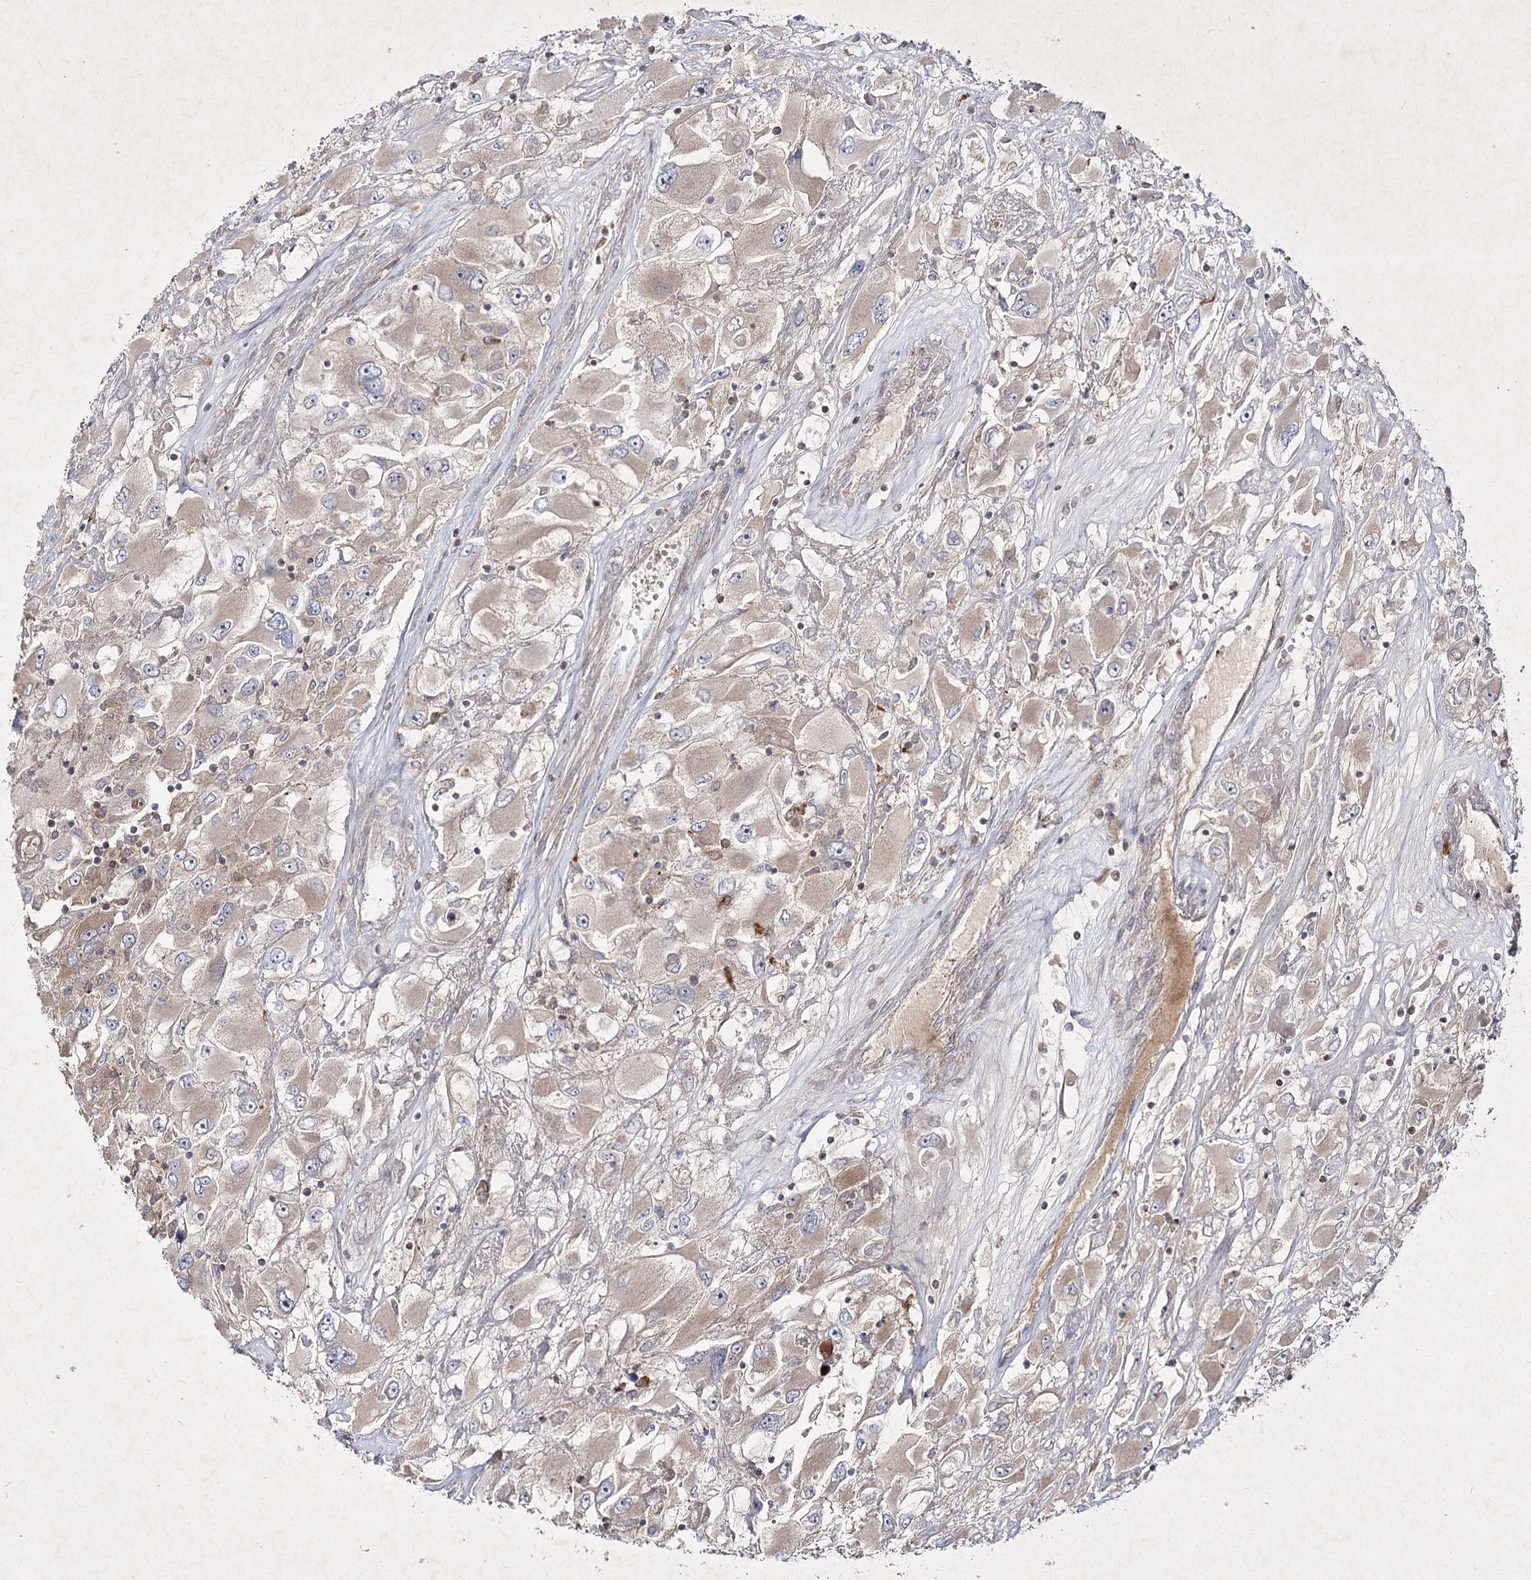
{"staining": {"intensity": "weak", "quantity": "25%-75%", "location": "cytoplasmic/membranous"}, "tissue": "renal cancer", "cell_type": "Tumor cells", "image_type": "cancer", "snomed": [{"axis": "morphology", "description": "Adenocarcinoma, NOS"}, {"axis": "topography", "description": "Kidney"}], "caption": "Protein analysis of renal cancer (adenocarcinoma) tissue displays weak cytoplasmic/membranous positivity in about 25%-75% of tumor cells.", "gene": "CIB2", "patient": {"sex": "female", "age": 52}}